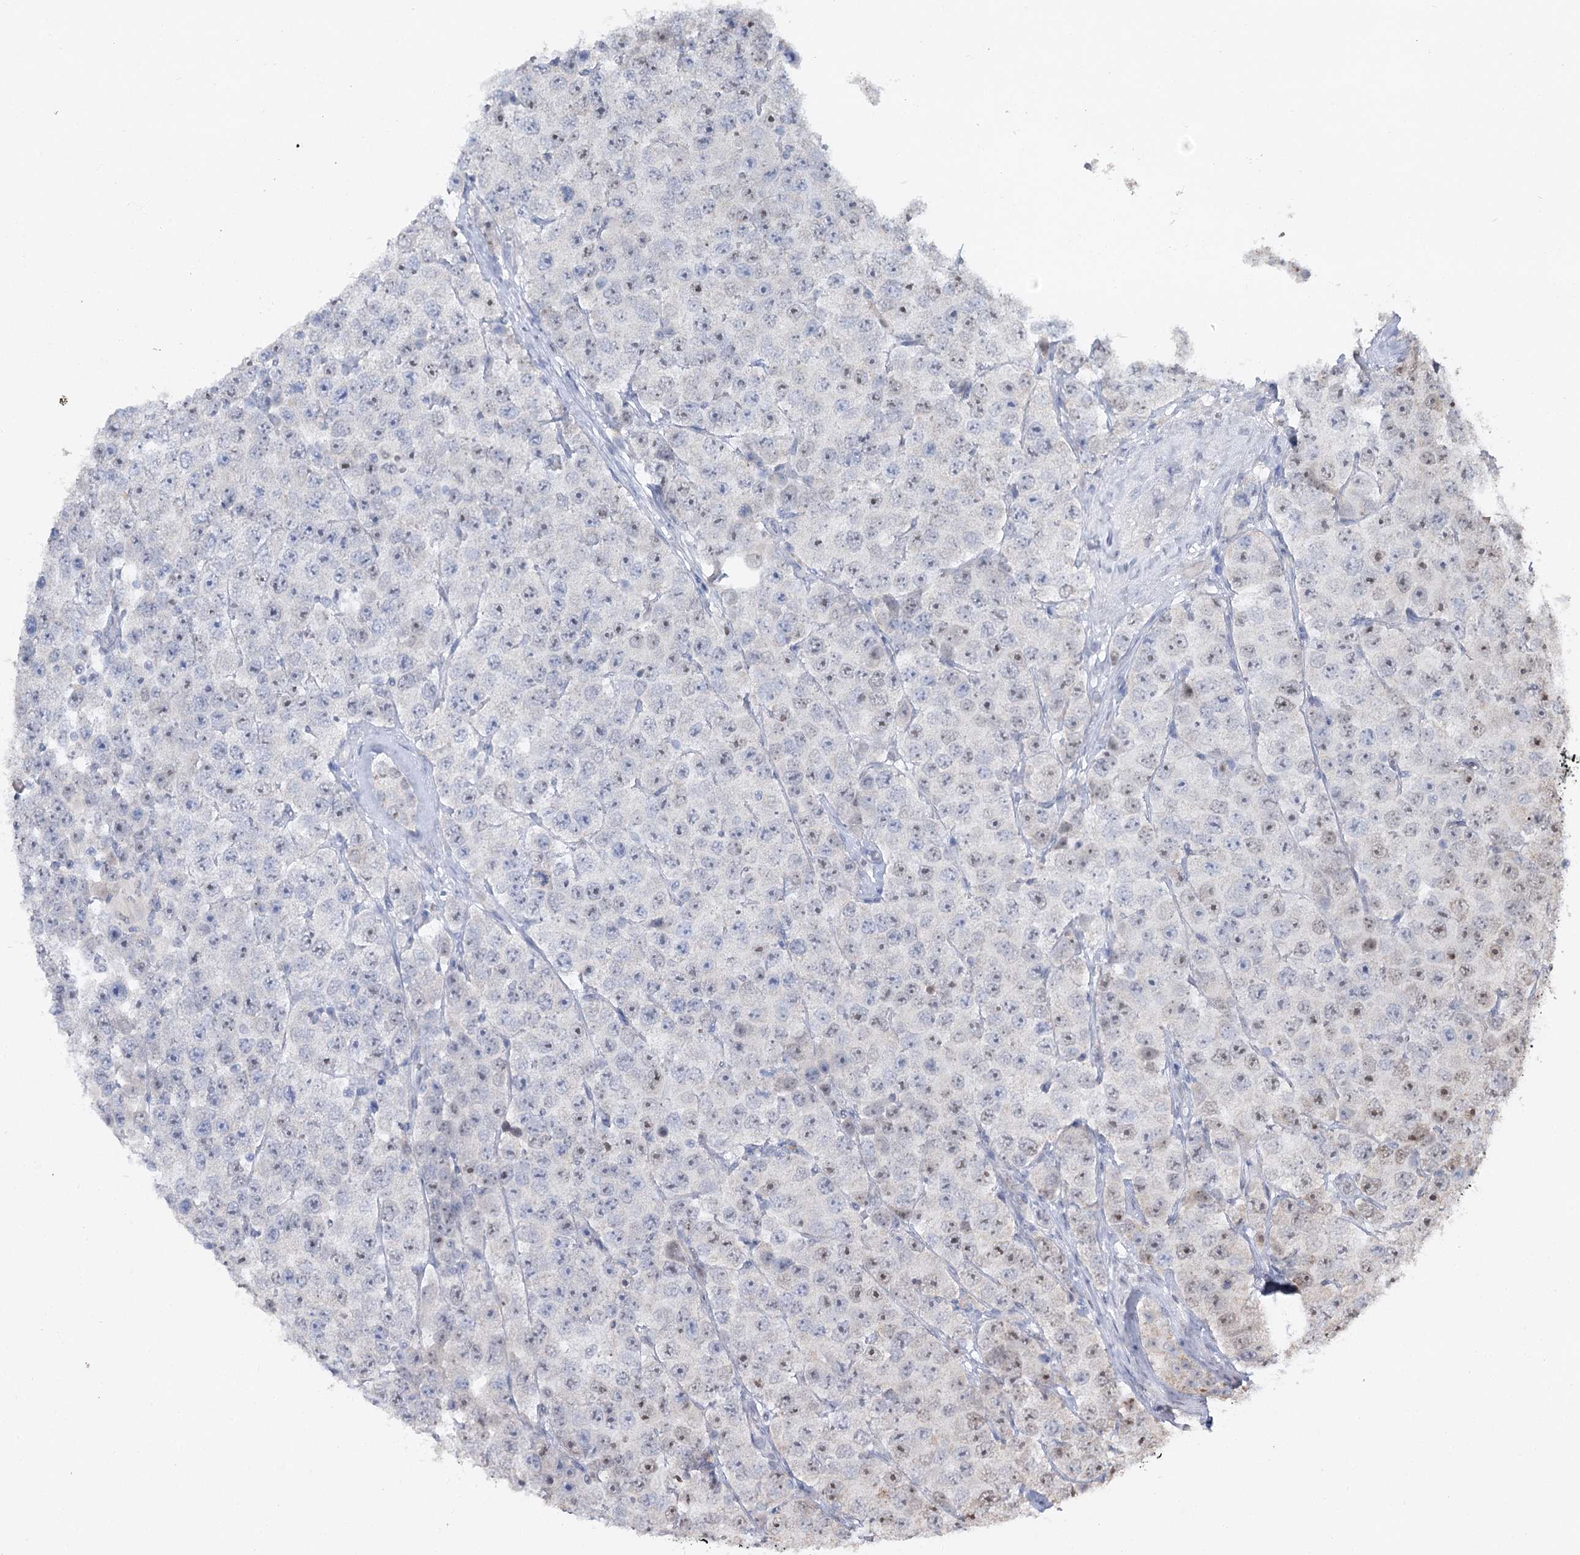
{"staining": {"intensity": "weak", "quantity": "<25%", "location": "nuclear"}, "tissue": "testis cancer", "cell_type": "Tumor cells", "image_type": "cancer", "snomed": [{"axis": "morphology", "description": "Seminoma, NOS"}, {"axis": "topography", "description": "Testis"}], "caption": "Photomicrograph shows no protein positivity in tumor cells of testis seminoma tissue.", "gene": "RUFY4", "patient": {"sex": "male", "age": 28}}